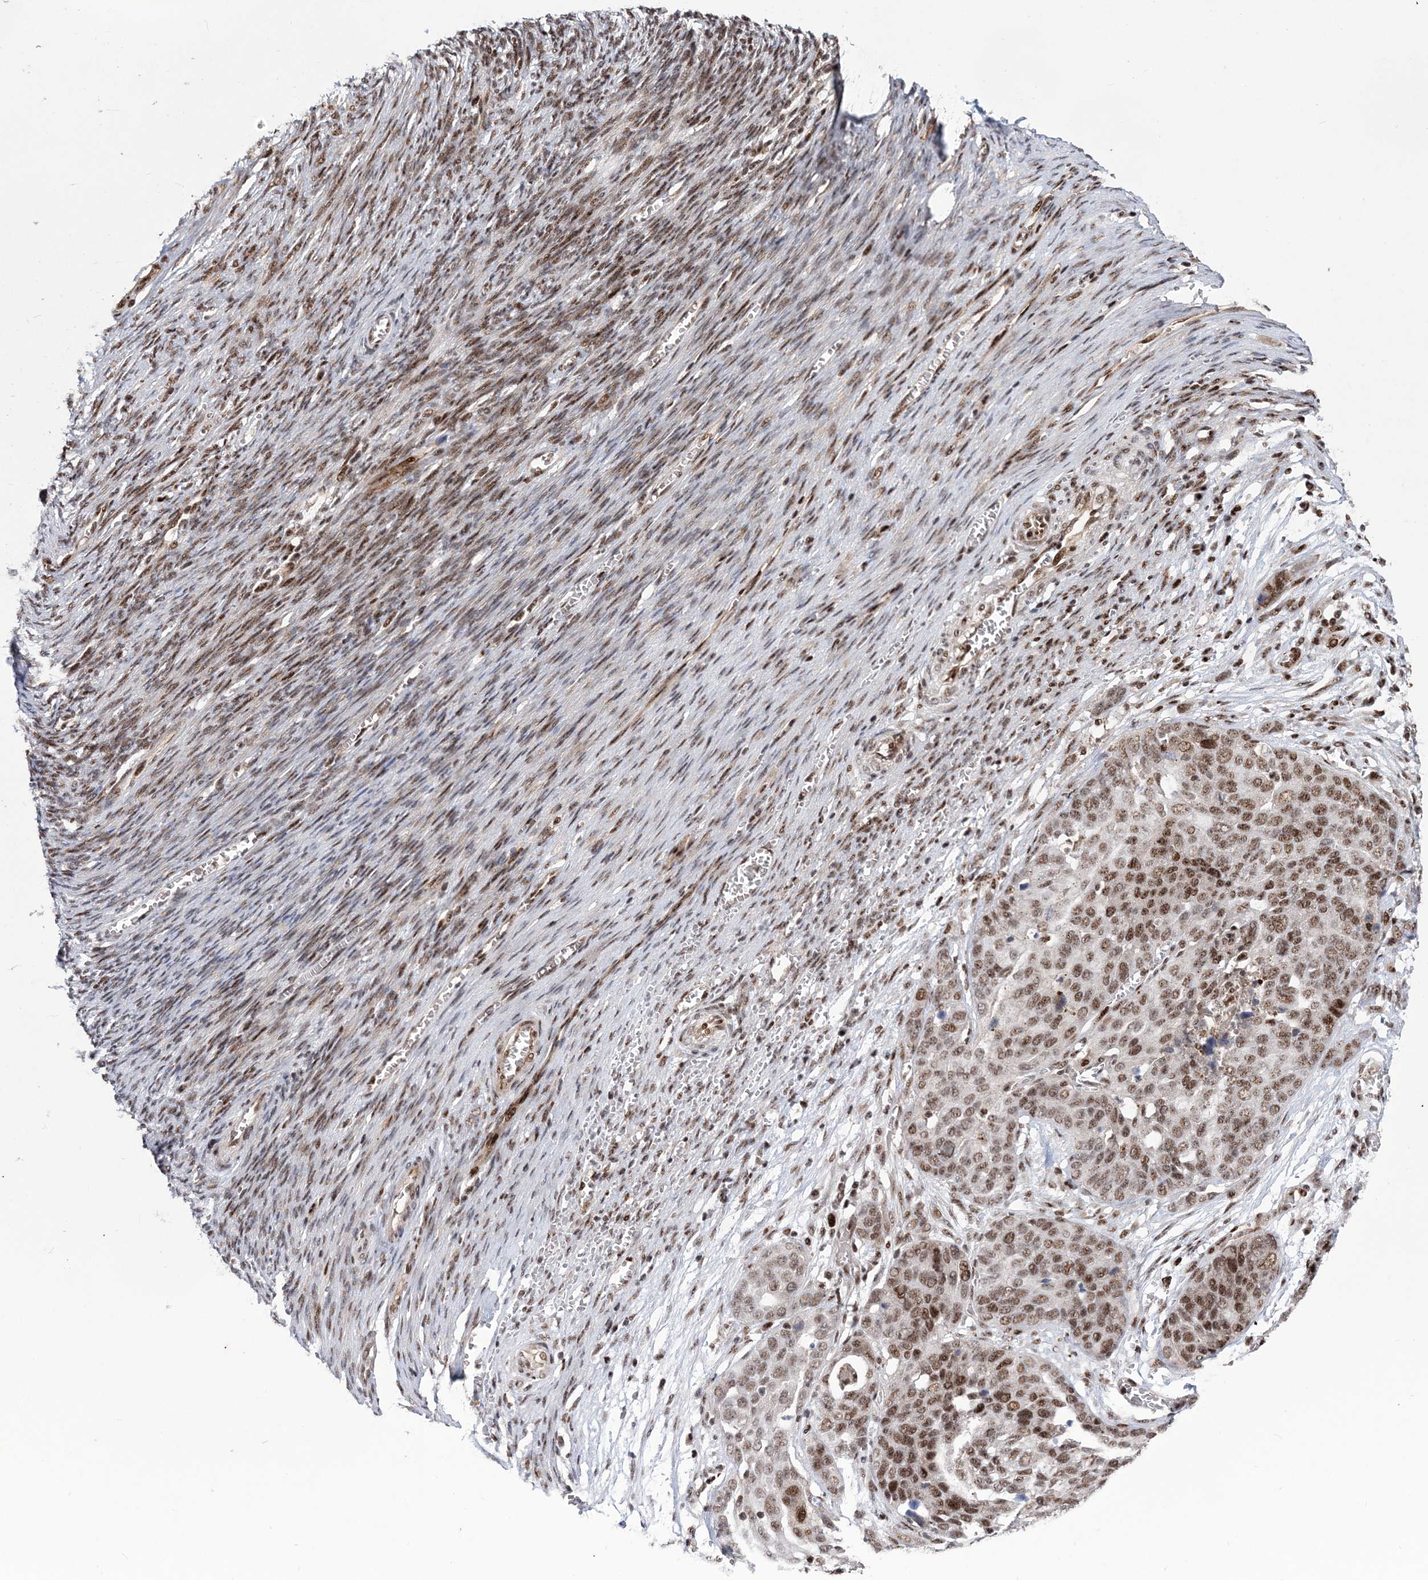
{"staining": {"intensity": "moderate", "quantity": ">75%", "location": "nuclear"}, "tissue": "ovarian cancer", "cell_type": "Tumor cells", "image_type": "cancer", "snomed": [{"axis": "morphology", "description": "Cystadenocarcinoma, serous, NOS"}, {"axis": "topography", "description": "Ovary"}], "caption": "Ovarian cancer (serous cystadenocarcinoma) tissue demonstrates moderate nuclear positivity in approximately >75% of tumor cells Using DAB (3,3'-diaminobenzidine) (brown) and hematoxylin (blue) stains, captured at high magnification using brightfield microscopy.", "gene": "TATDN2", "patient": {"sex": "female", "age": 44}}